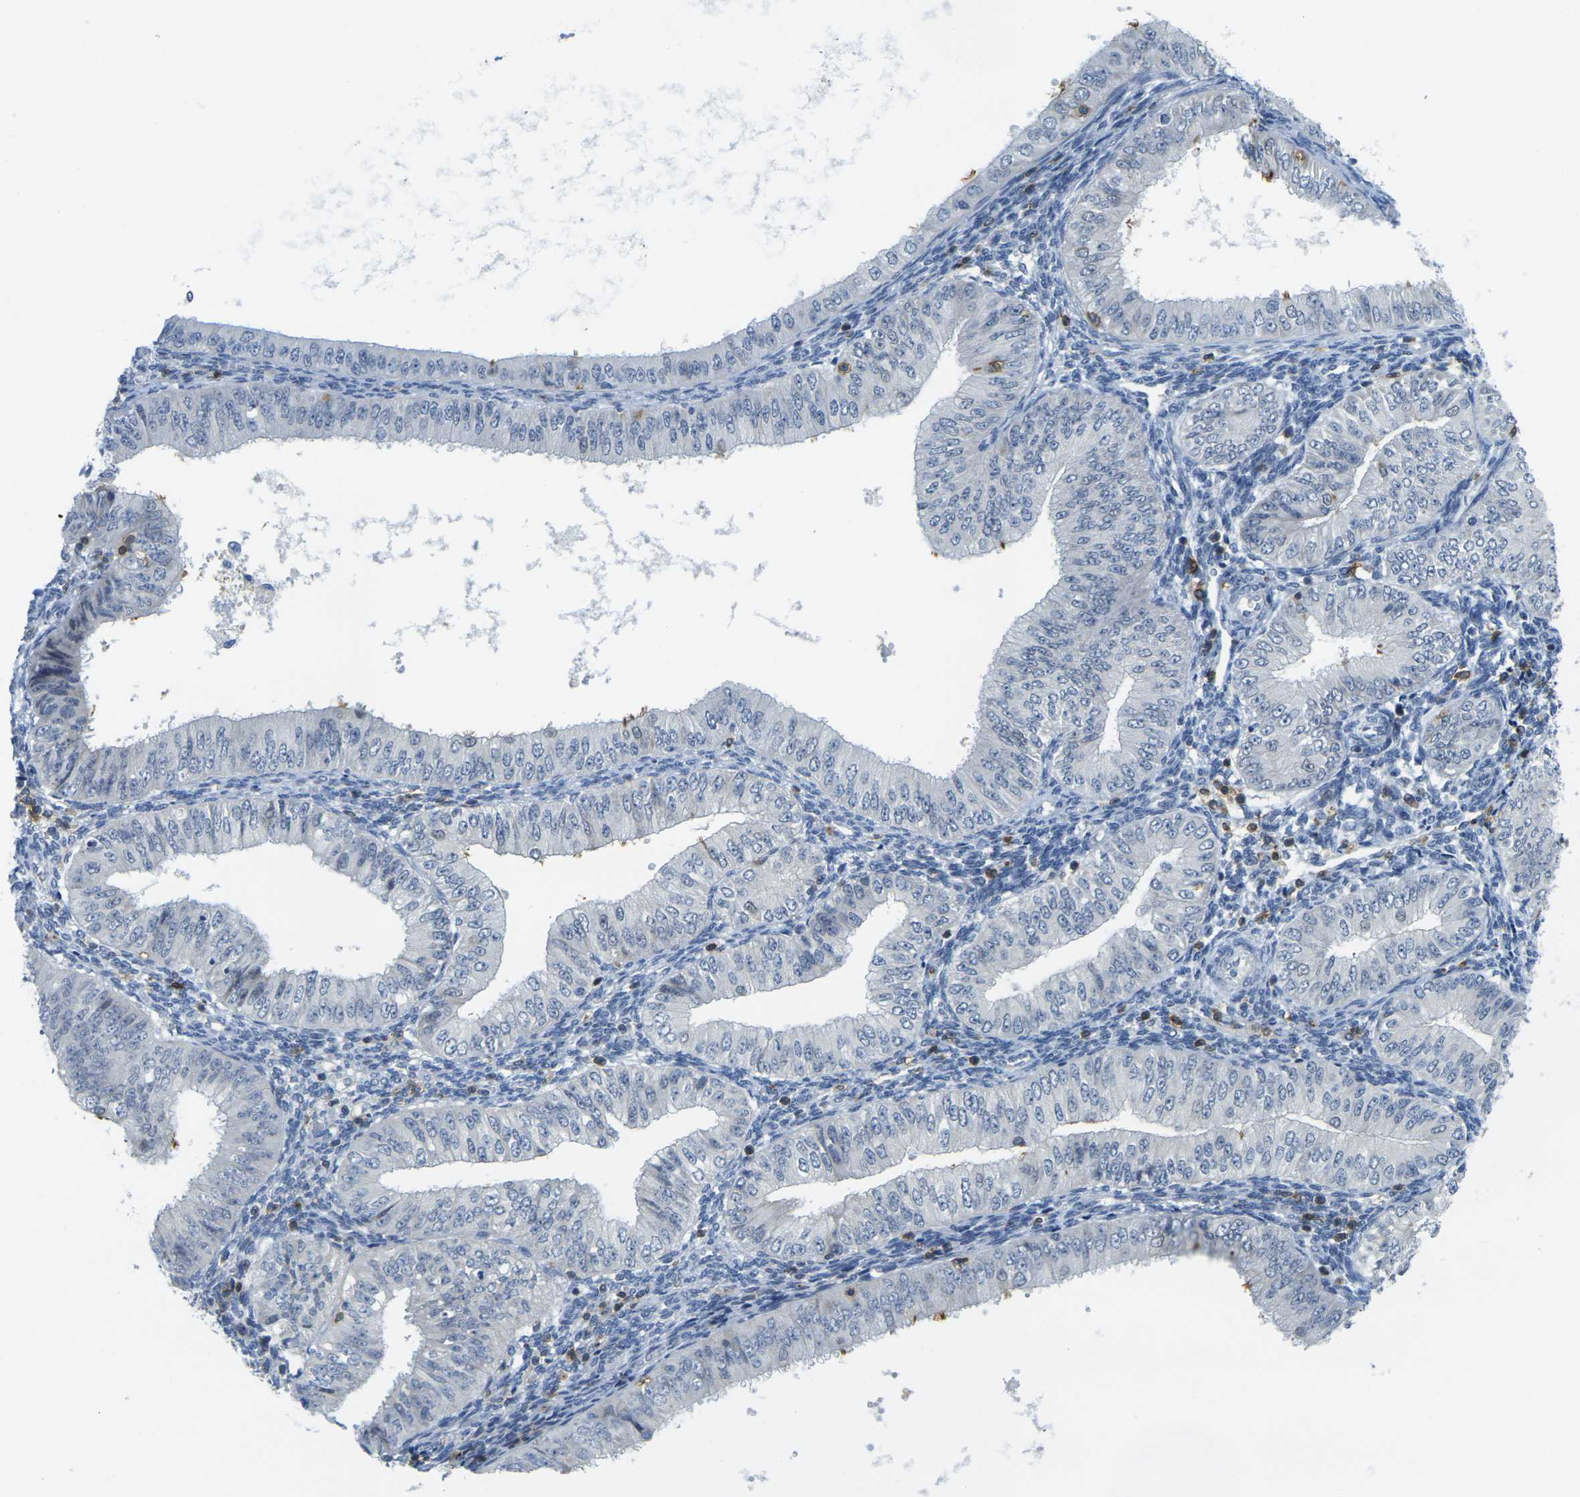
{"staining": {"intensity": "negative", "quantity": "none", "location": "none"}, "tissue": "endometrial cancer", "cell_type": "Tumor cells", "image_type": "cancer", "snomed": [{"axis": "morphology", "description": "Normal tissue, NOS"}, {"axis": "morphology", "description": "Adenocarcinoma, NOS"}, {"axis": "topography", "description": "Endometrium"}], "caption": "The image displays no significant positivity in tumor cells of adenocarcinoma (endometrial).", "gene": "CD3D", "patient": {"sex": "female", "age": 53}}